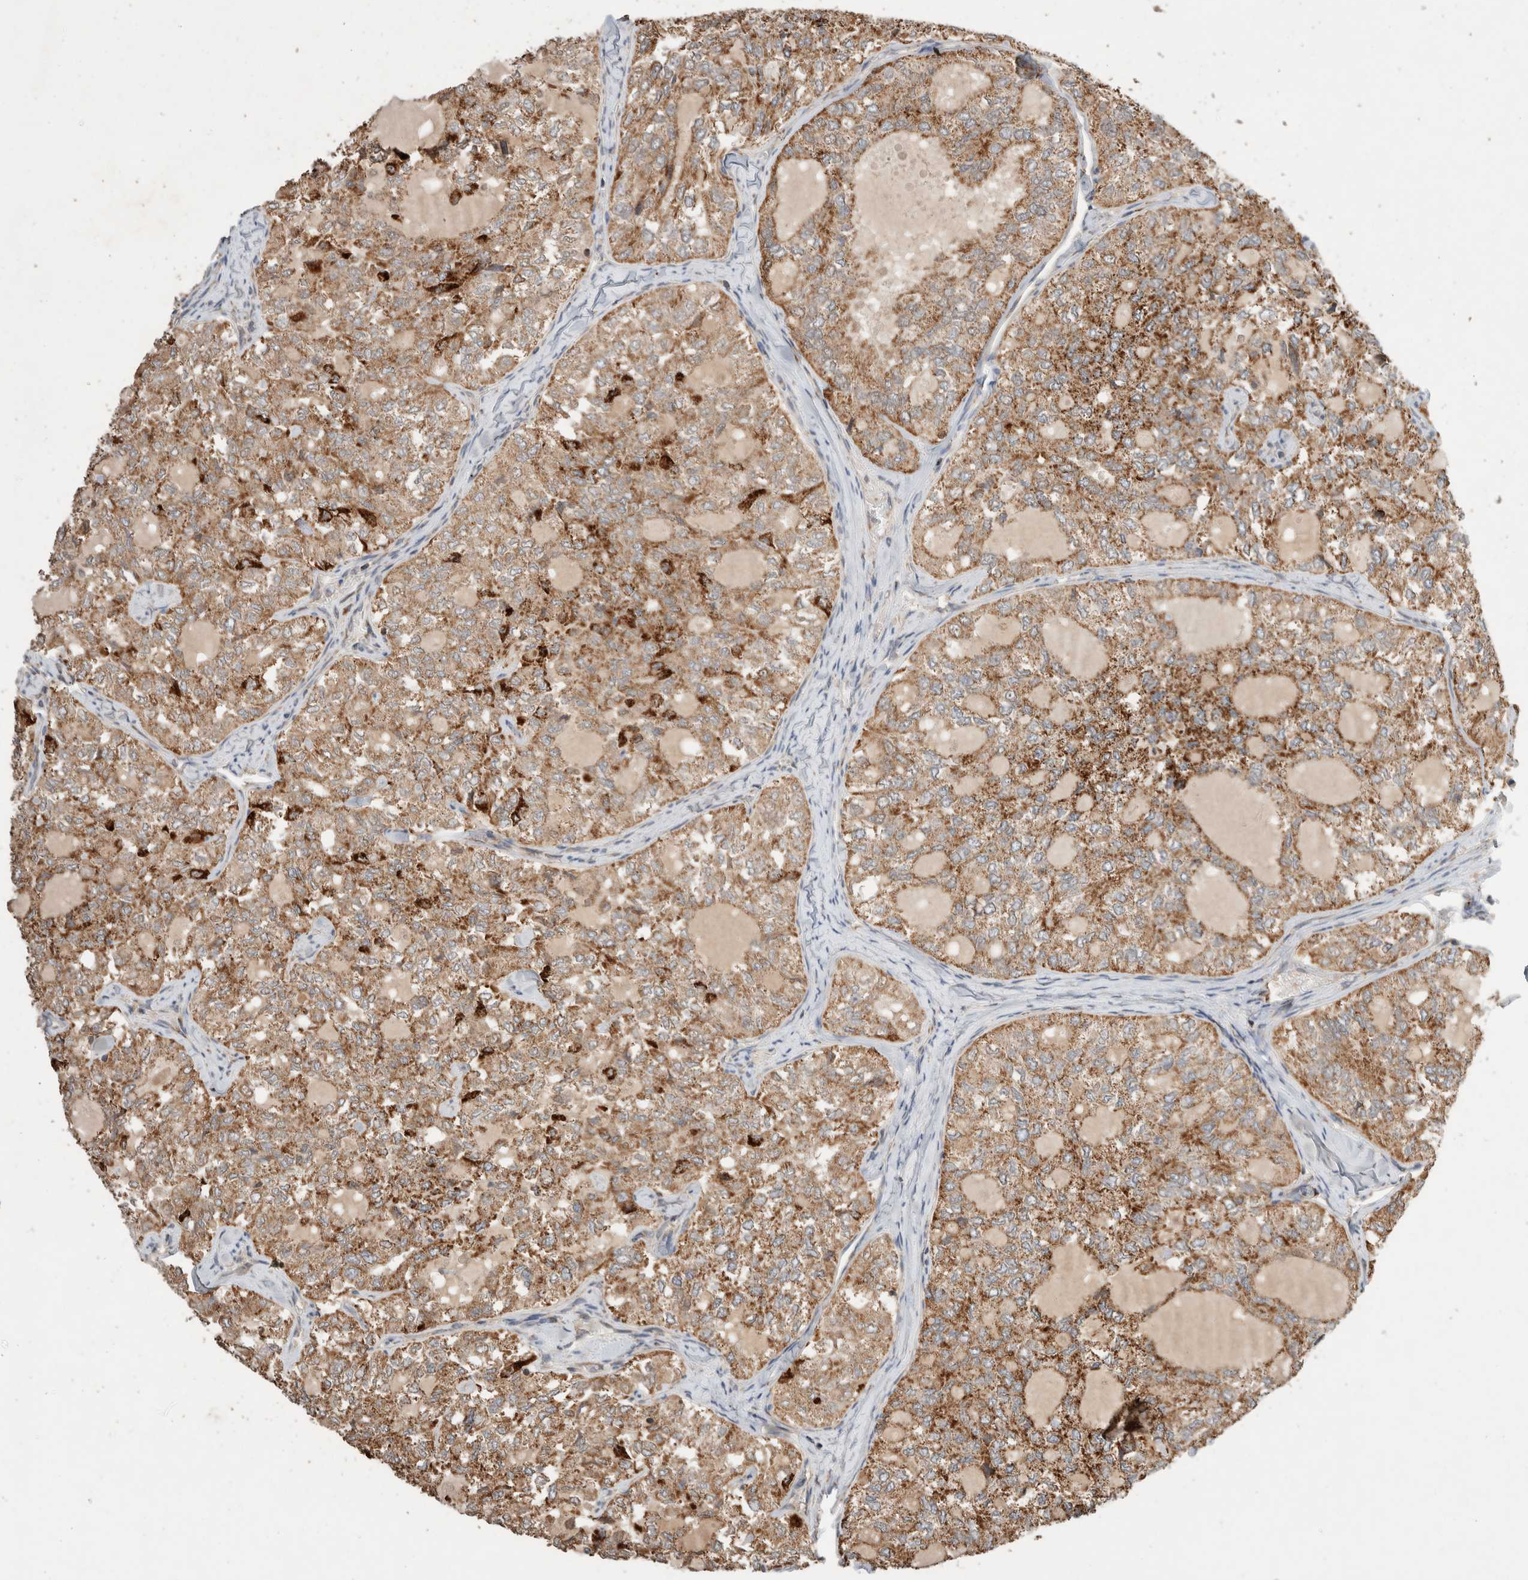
{"staining": {"intensity": "moderate", "quantity": ">75%", "location": "cytoplasmic/membranous"}, "tissue": "thyroid cancer", "cell_type": "Tumor cells", "image_type": "cancer", "snomed": [{"axis": "morphology", "description": "Follicular adenoma carcinoma, NOS"}, {"axis": "topography", "description": "Thyroid gland"}], "caption": "Immunohistochemistry (IHC) photomicrograph of neoplastic tissue: thyroid cancer stained using immunohistochemistry exhibits medium levels of moderate protein expression localized specifically in the cytoplasmic/membranous of tumor cells, appearing as a cytoplasmic/membranous brown color.", "gene": "AMPD1", "patient": {"sex": "male", "age": 75}}